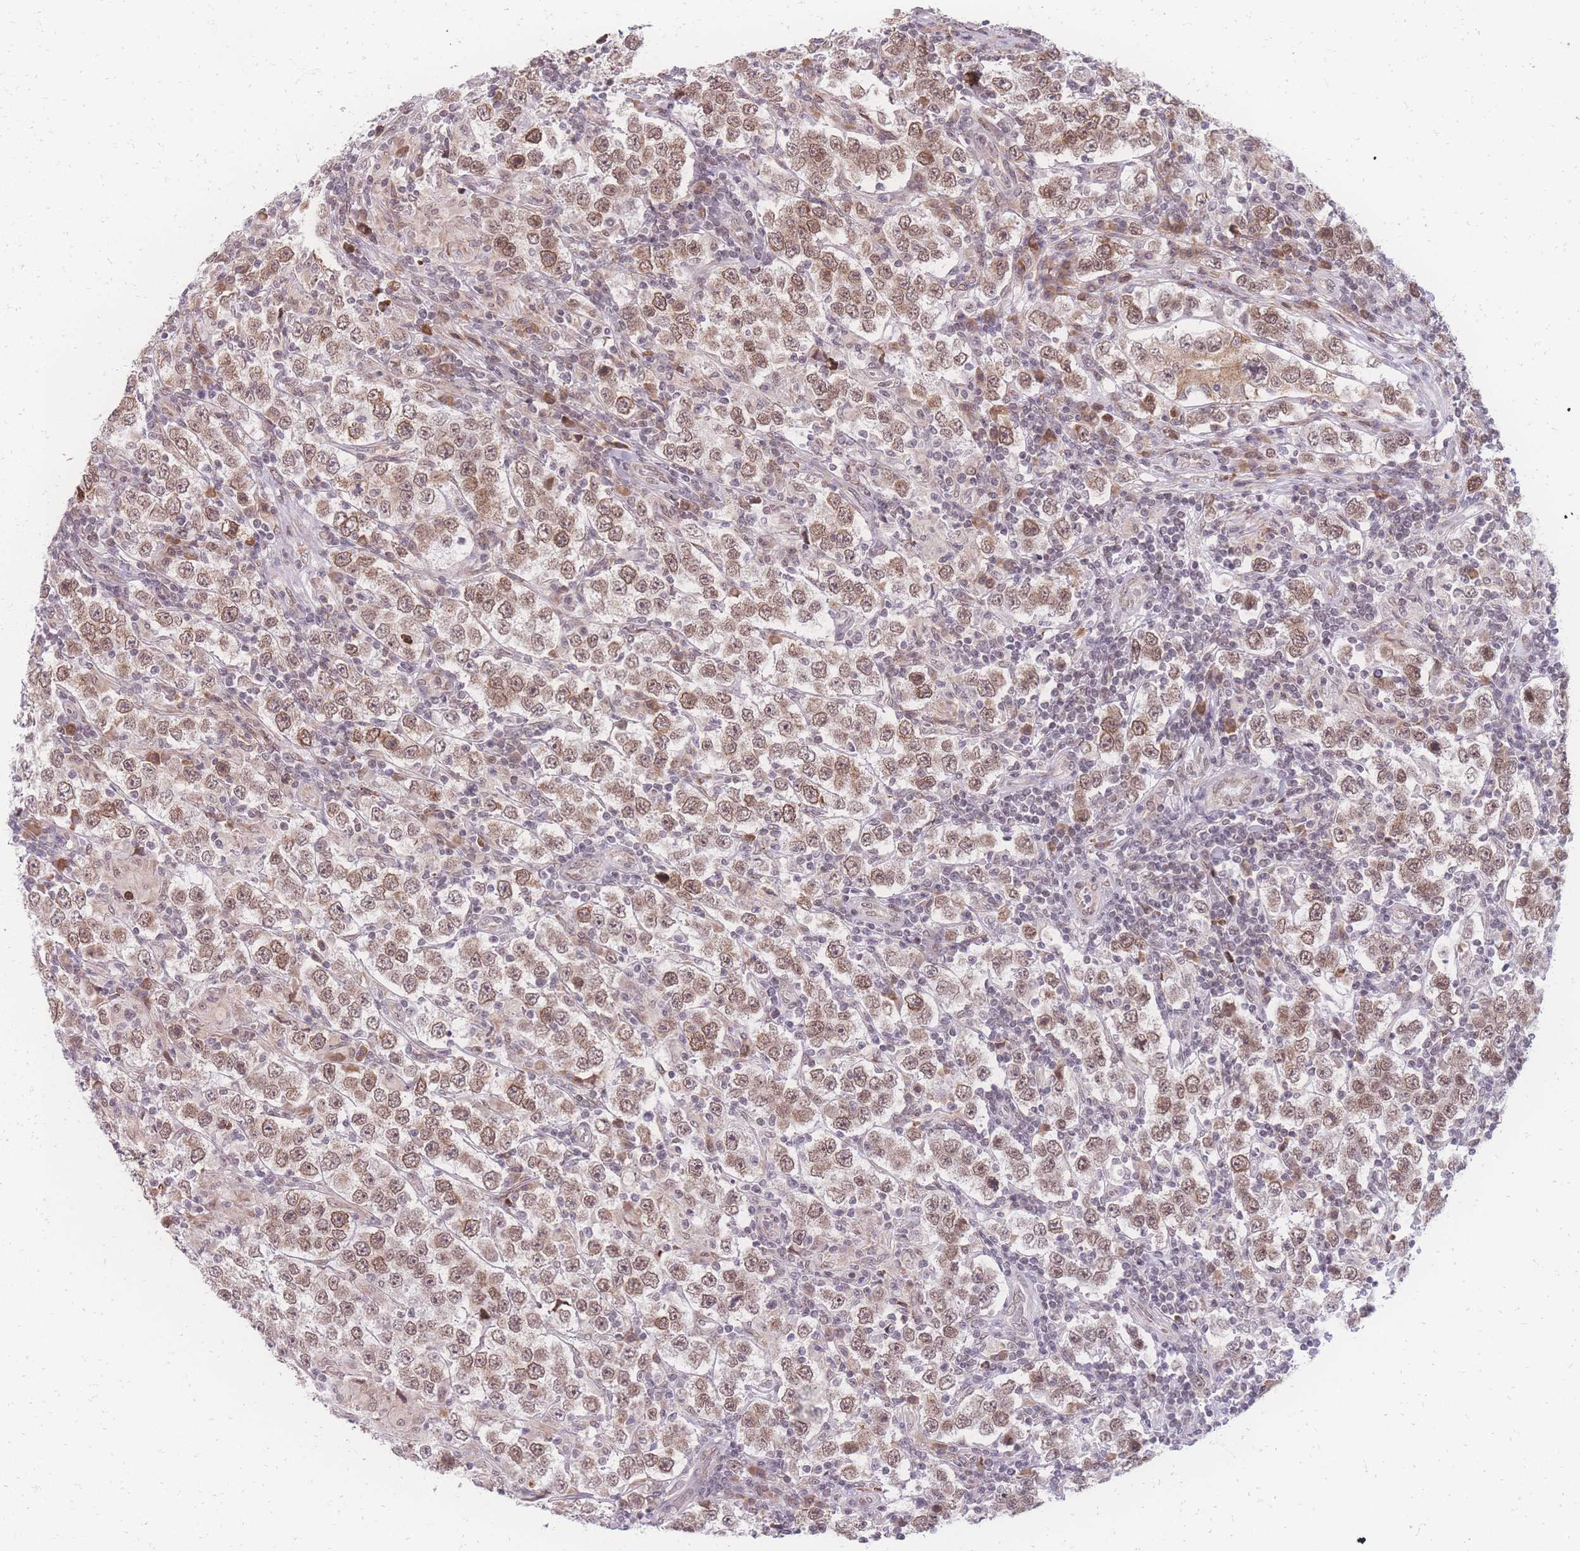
{"staining": {"intensity": "moderate", "quantity": ">75%", "location": "nuclear"}, "tissue": "testis cancer", "cell_type": "Tumor cells", "image_type": "cancer", "snomed": [{"axis": "morphology", "description": "Normal tissue, NOS"}, {"axis": "morphology", "description": "Urothelial carcinoma, High grade"}, {"axis": "morphology", "description": "Seminoma, NOS"}, {"axis": "morphology", "description": "Carcinoma, Embryonal, NOS"}, {"axis": "topography", "description": "Urinary bladder"}, {"axis": "topography", "description": "Testis"}], "caption": "Immunohistochemistry (IHC) micrograph of testis cancer stained for a protein (brown), which exhibits medium levels of moderate nuclear staining in about >75% of tumor cells.", "gene": "ZC3H13", "patient": {"sex": "male", "age": 41}}